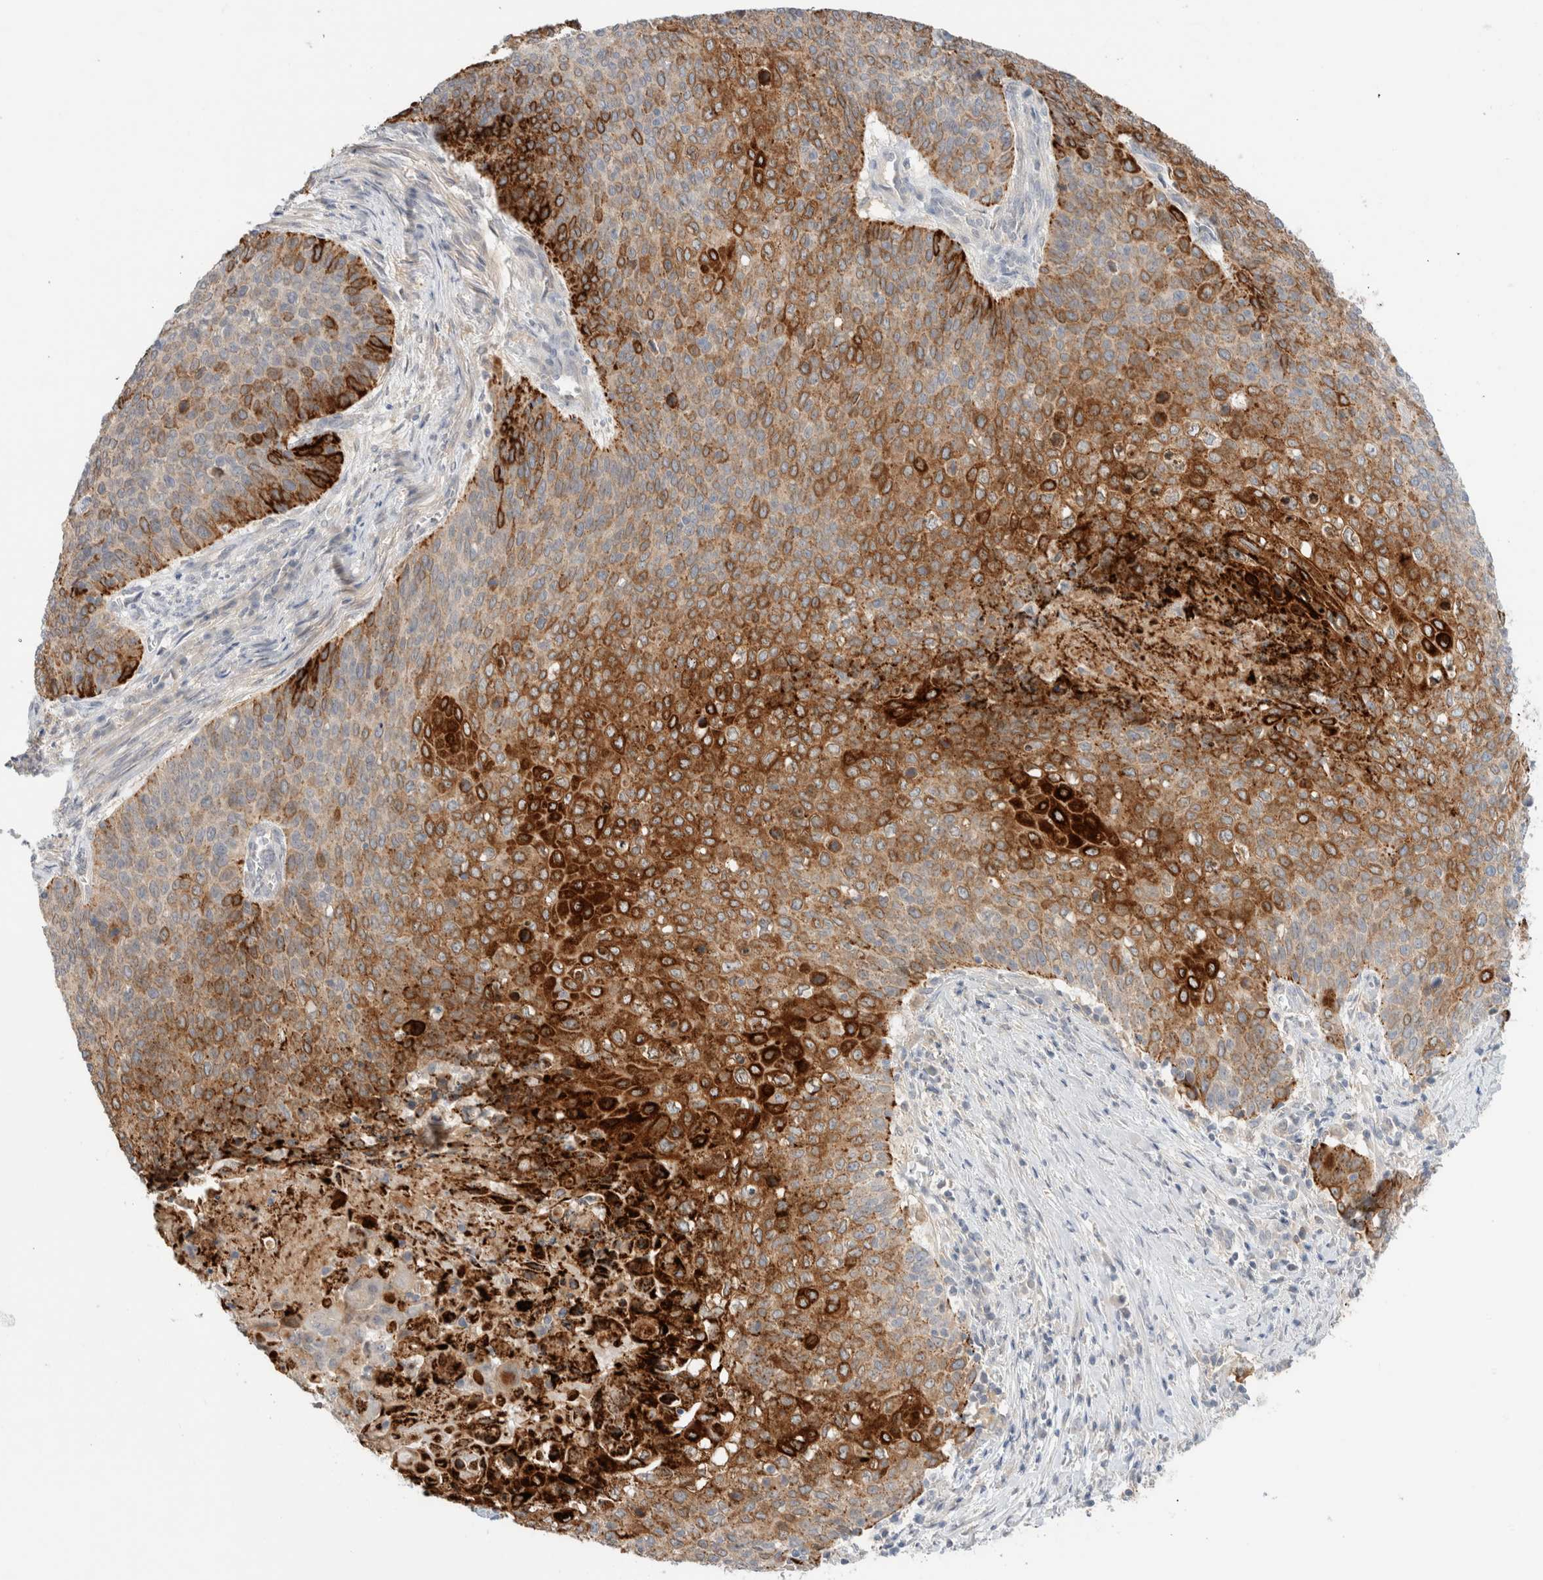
{"staining": {"intensity": "strong", "quantity": "25%-75%", "location": "cytoplasmic/membranous"}, "tissue": "cervical cancer", "cell_type": "Tumor cells", "image_type": "cancer", "snomed": [{"axis": "morphology", "description": "Squamous cell carcinoma, NOS"}, {"axis": "topography", "description": "Cervix"}], "caption": "Cervical cancer (squamous cell carcinoma) stained with IHC exhibits strong cytoplasmic/membranous expression in approximately 25%-75% of tumor cells.", "gene": "SDR16C5", "patient": {"sex": "female", "age": 39}}